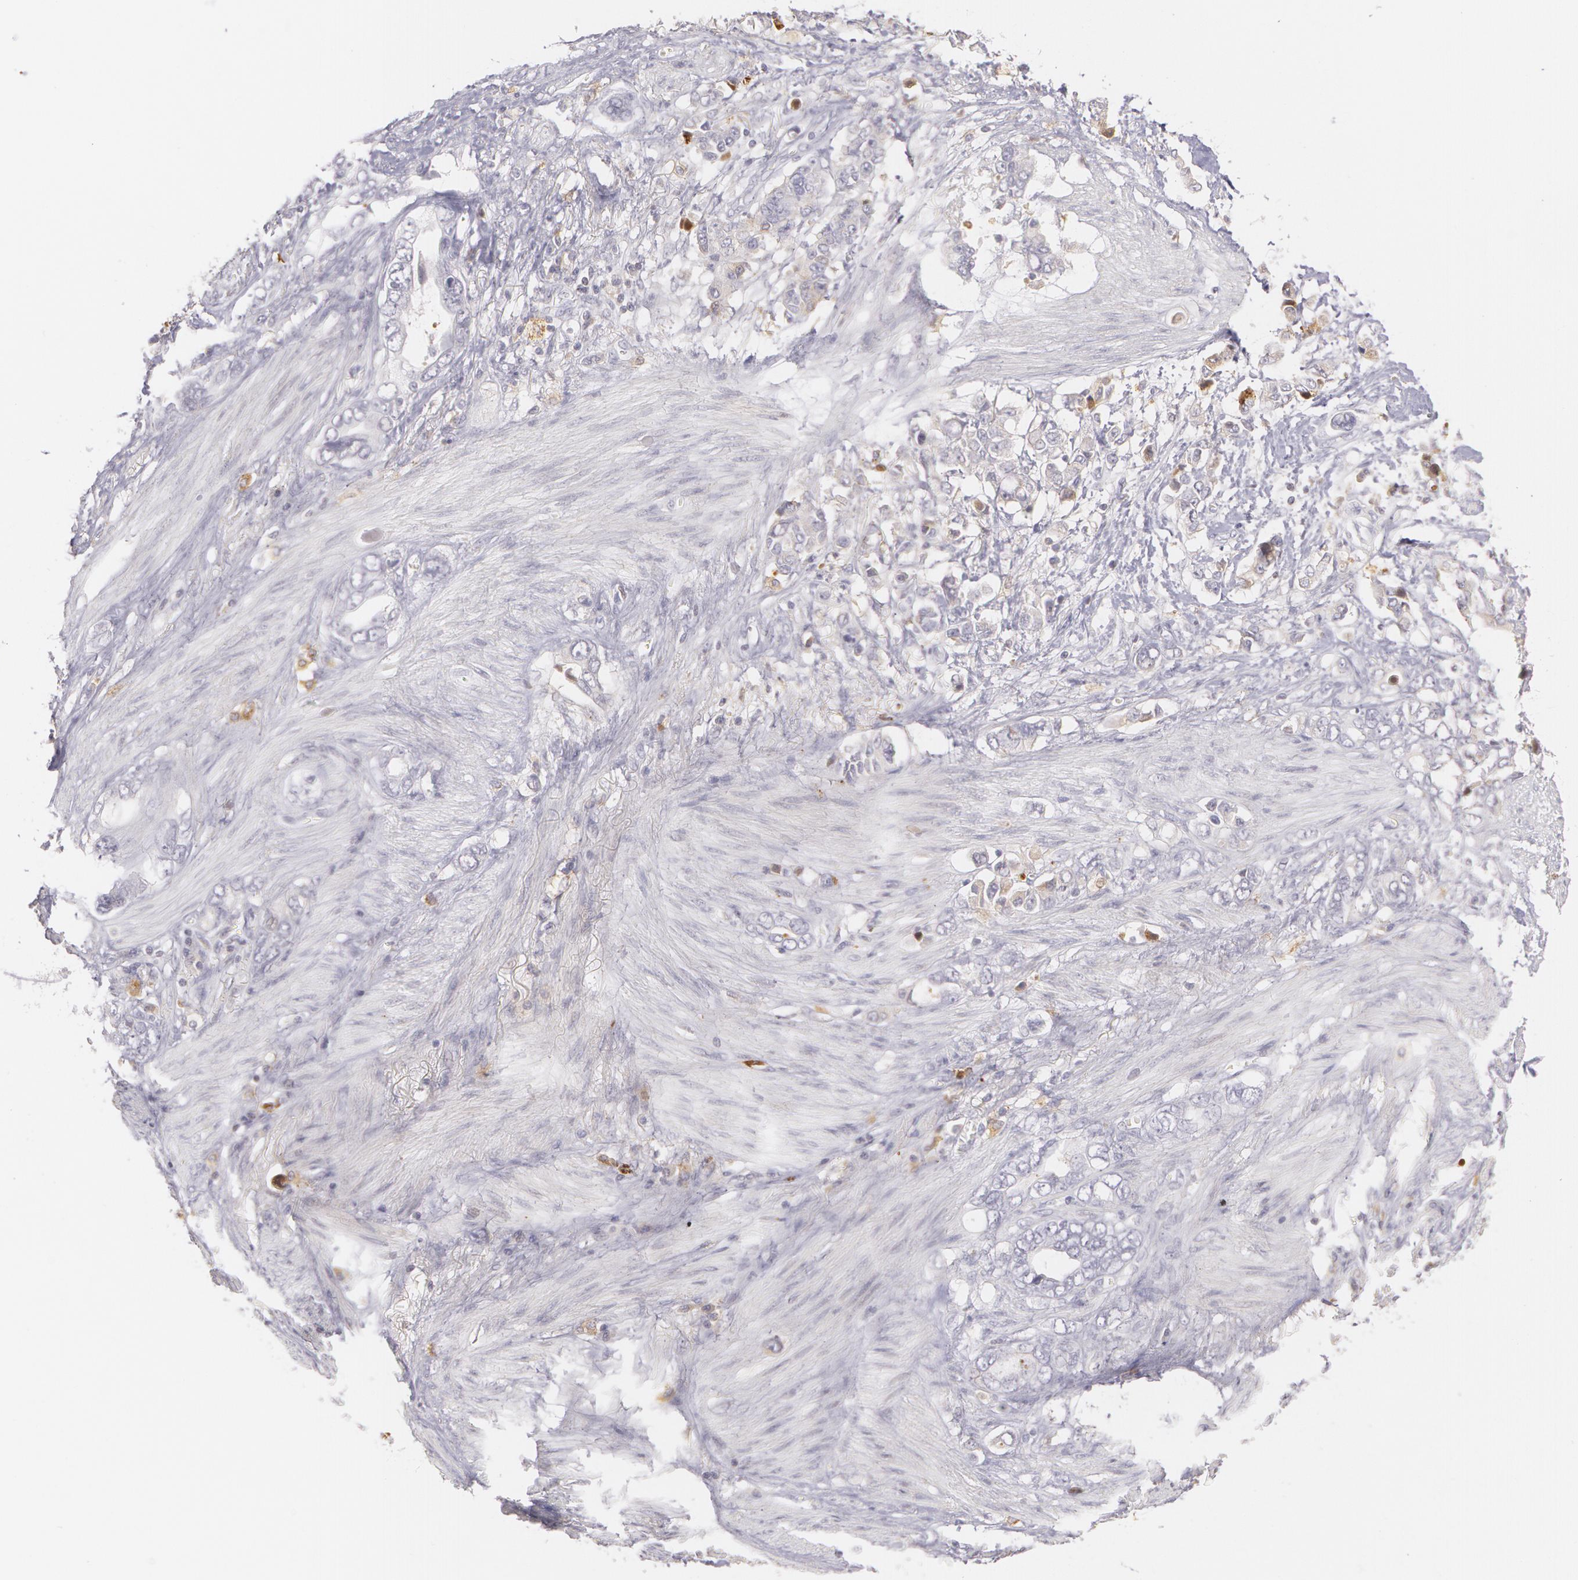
{"staining": {"intensity": "negative", "quantity": "none", "location": "none"}, "tissue": "stomach cancer", "cell_type": "Tumor cells", "image_type": "cancer", "snomed": [{"axis": "morphology", "description": "Adenocarcinoma, NOS"}, {"axis": "topography", "description": "Stomach"}], "caption": "Immunohistochemistry (IHC) micrograph of human stomach cancer stained for a protein (brown), which reveals no staining in tumor cells.", "gene": "LBP", "patient": {"sex": "male", "age": 78}}